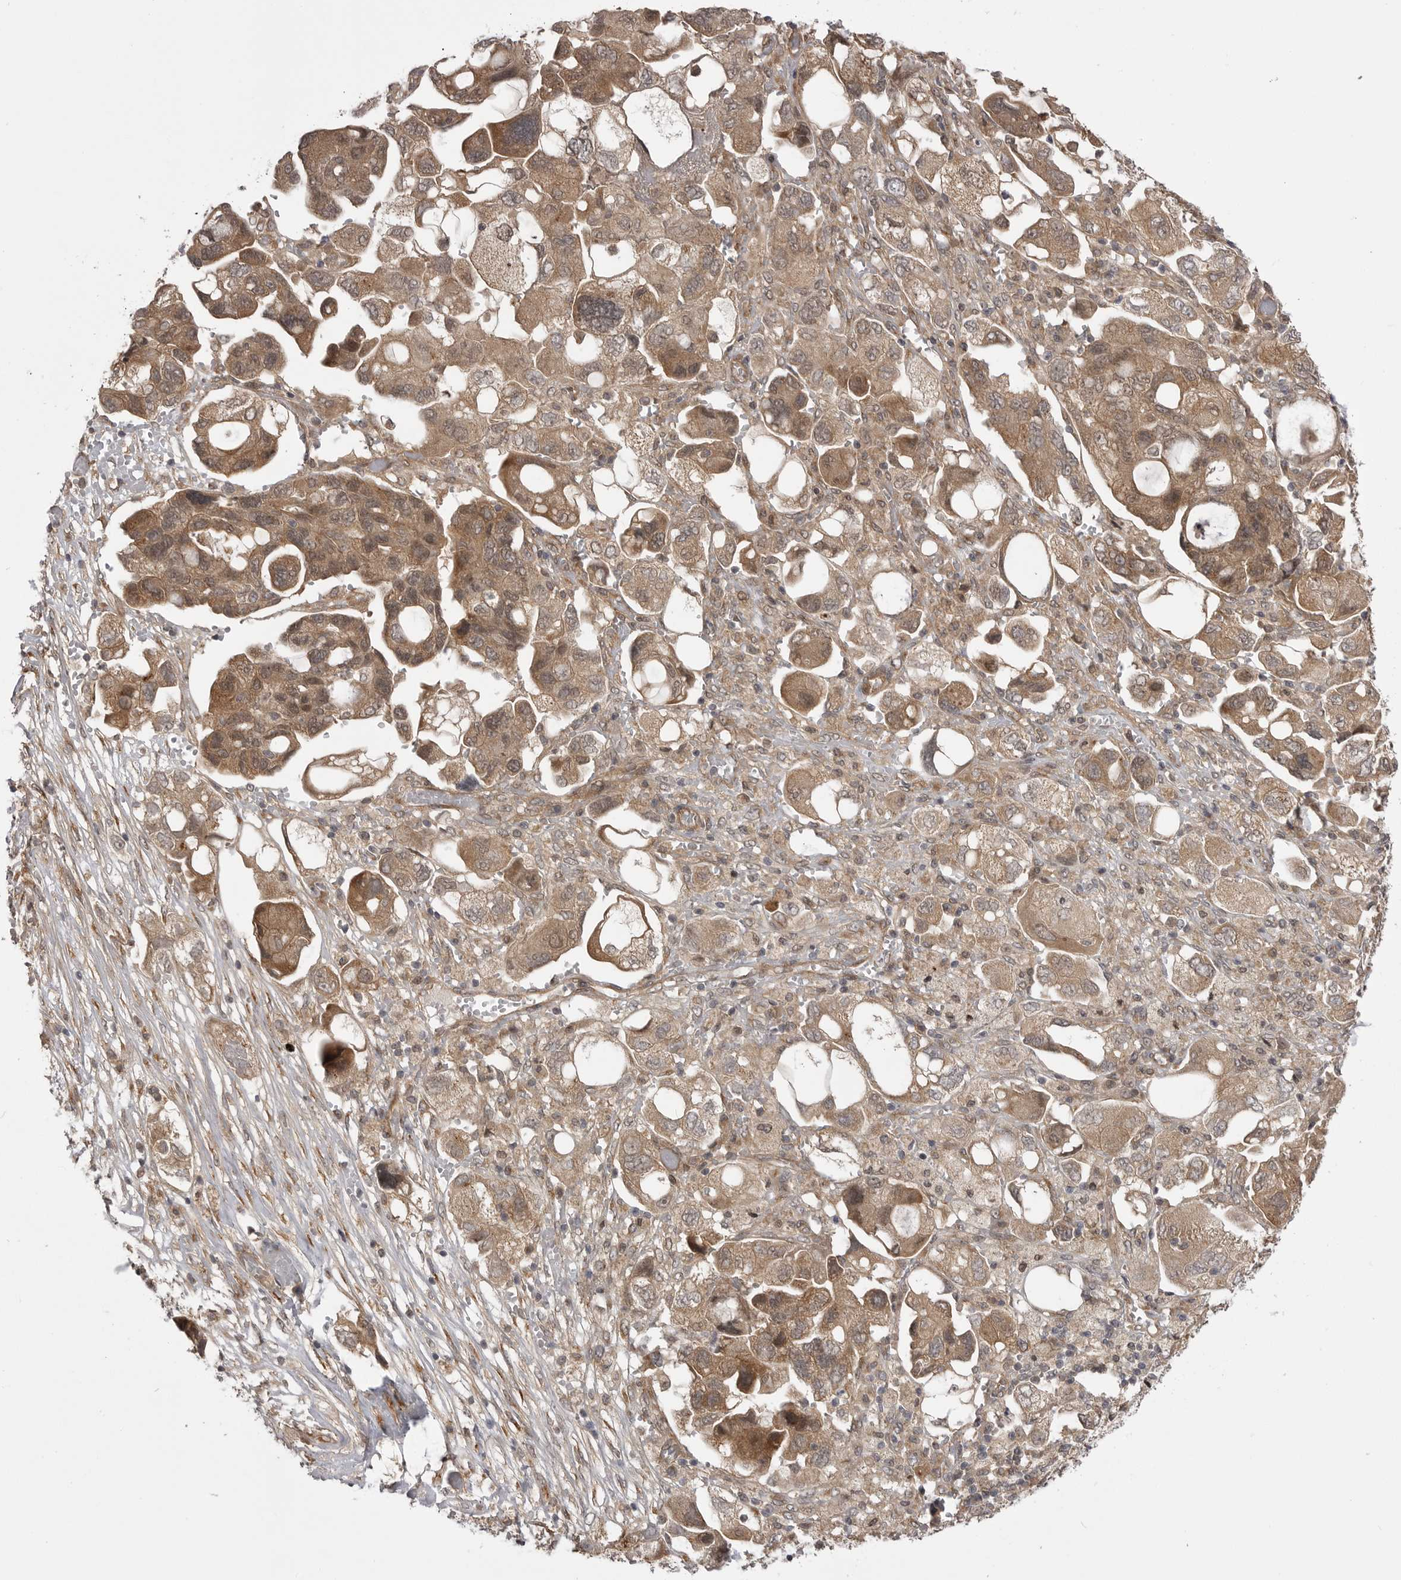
{"staining": {"intensity": "moderate", "quantity": ">75%", "location": "cytoplasmic/membranous"}, "tissue": "ovarian cancer", "cell_type": "Tumor cells", "image_type": "cancer", "snomed": [{"axis": "morphology", "description": "Carcinoma, NOS"}, {"axis": "morphology", "description": "Cystadenocarcinoma, serous, NOS"}, {"axis": "topography", "description": "Ovary"}], "caption": "This is a histology image of IHC staining of ovarian cancer (serous cystadenocarcinoma), which shows moderate staining in the cytoplasmic/membranous of tumor cells.", "gene": "PDCL", "patient": {"sex": "female", "age": 69}}